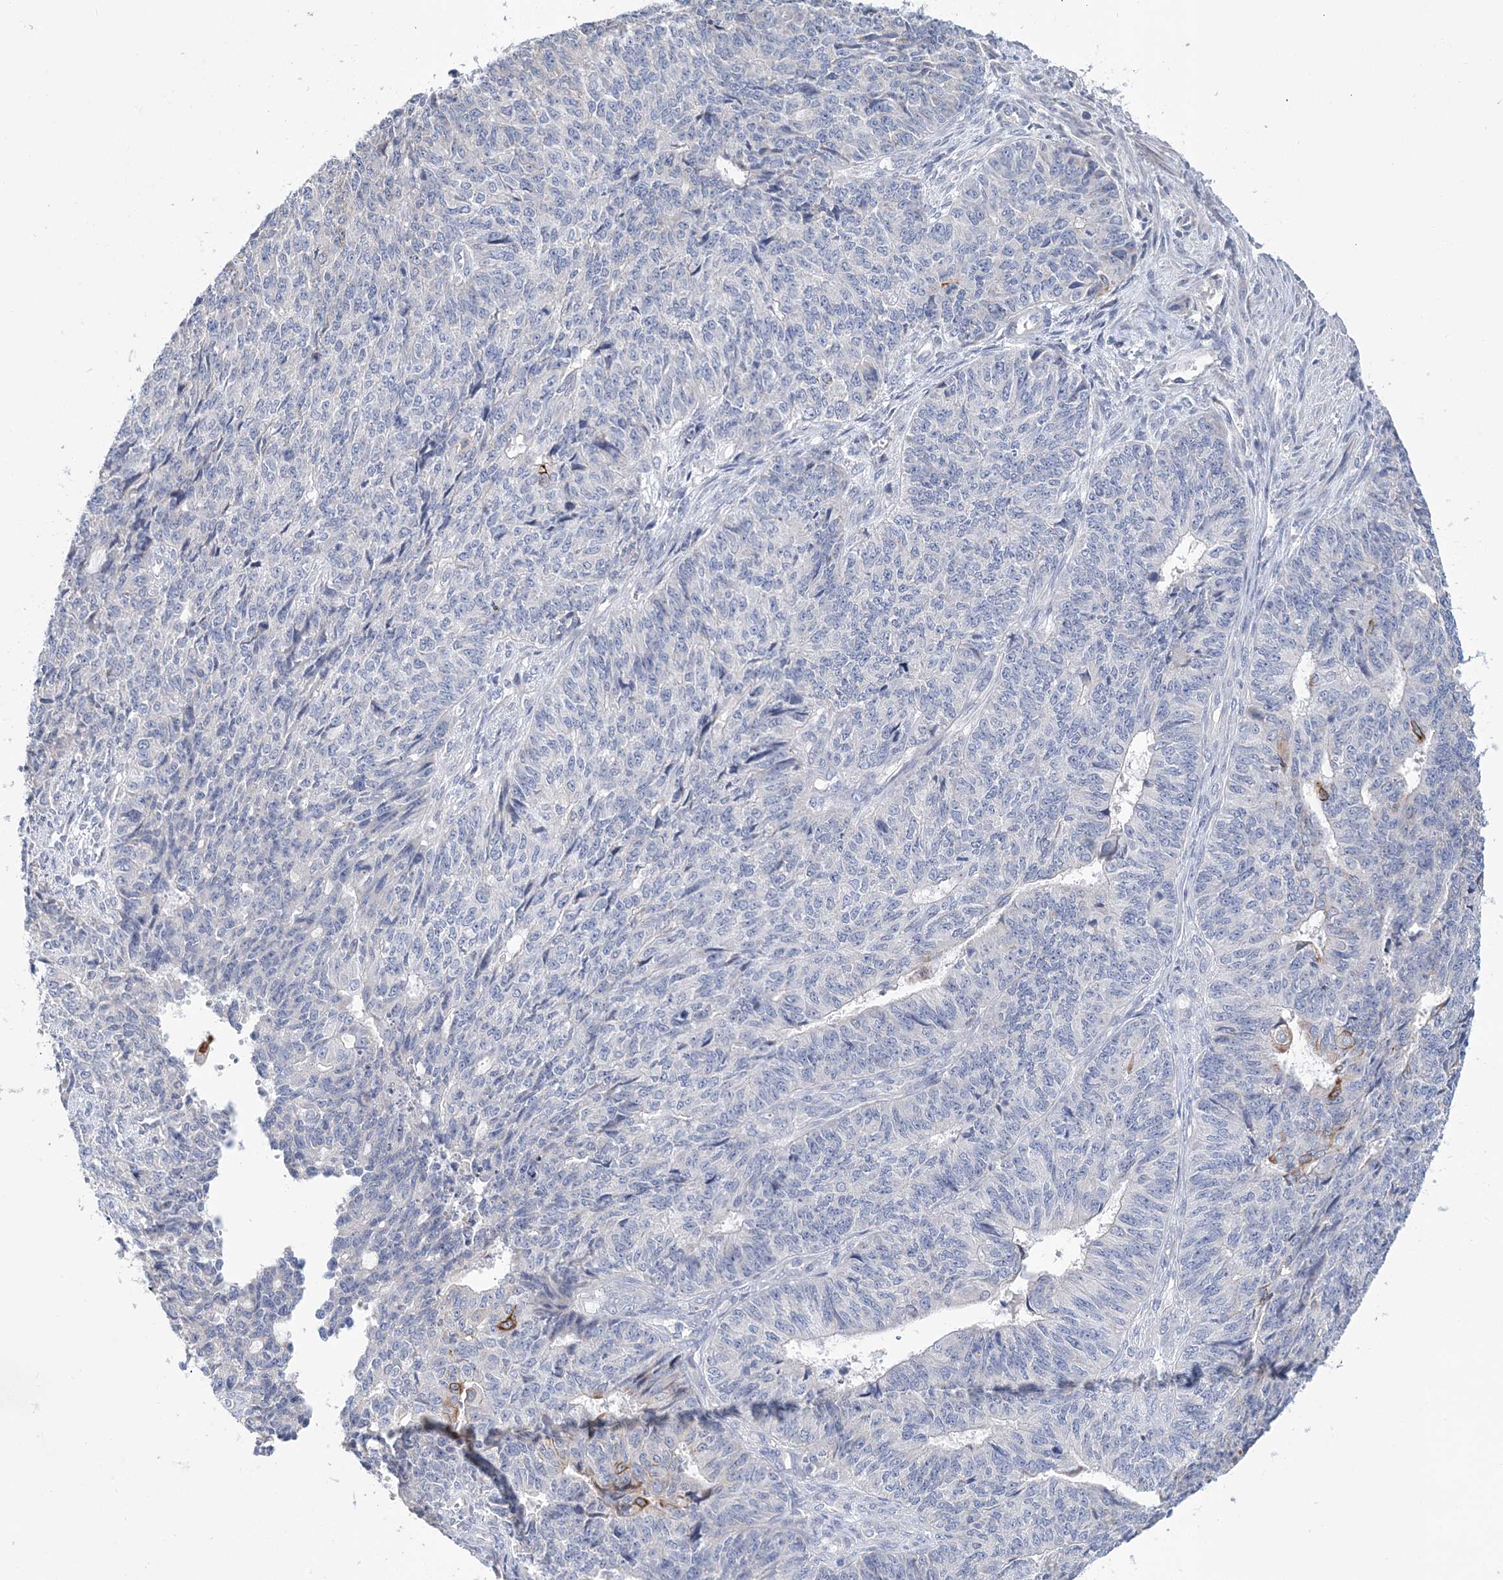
{"staining": {"intensity": "negative", "quantity": "none", "location": "none"}, "tissue": "endometrial cancer", "cell_type": "Tumor cells", "image_type": "cancer", "snomed": [{"axis": "morphology", "description": "Adenocarcinoma, NOS"}, {"axis": "topography", "description": "Endometrium"}], "caption": "Photomicrograph shows no significant protein positivity in tumor cells of endometrial cancer.", "gene": "LRRIQ4", "patient": {"sex": "female", "age": 32}}